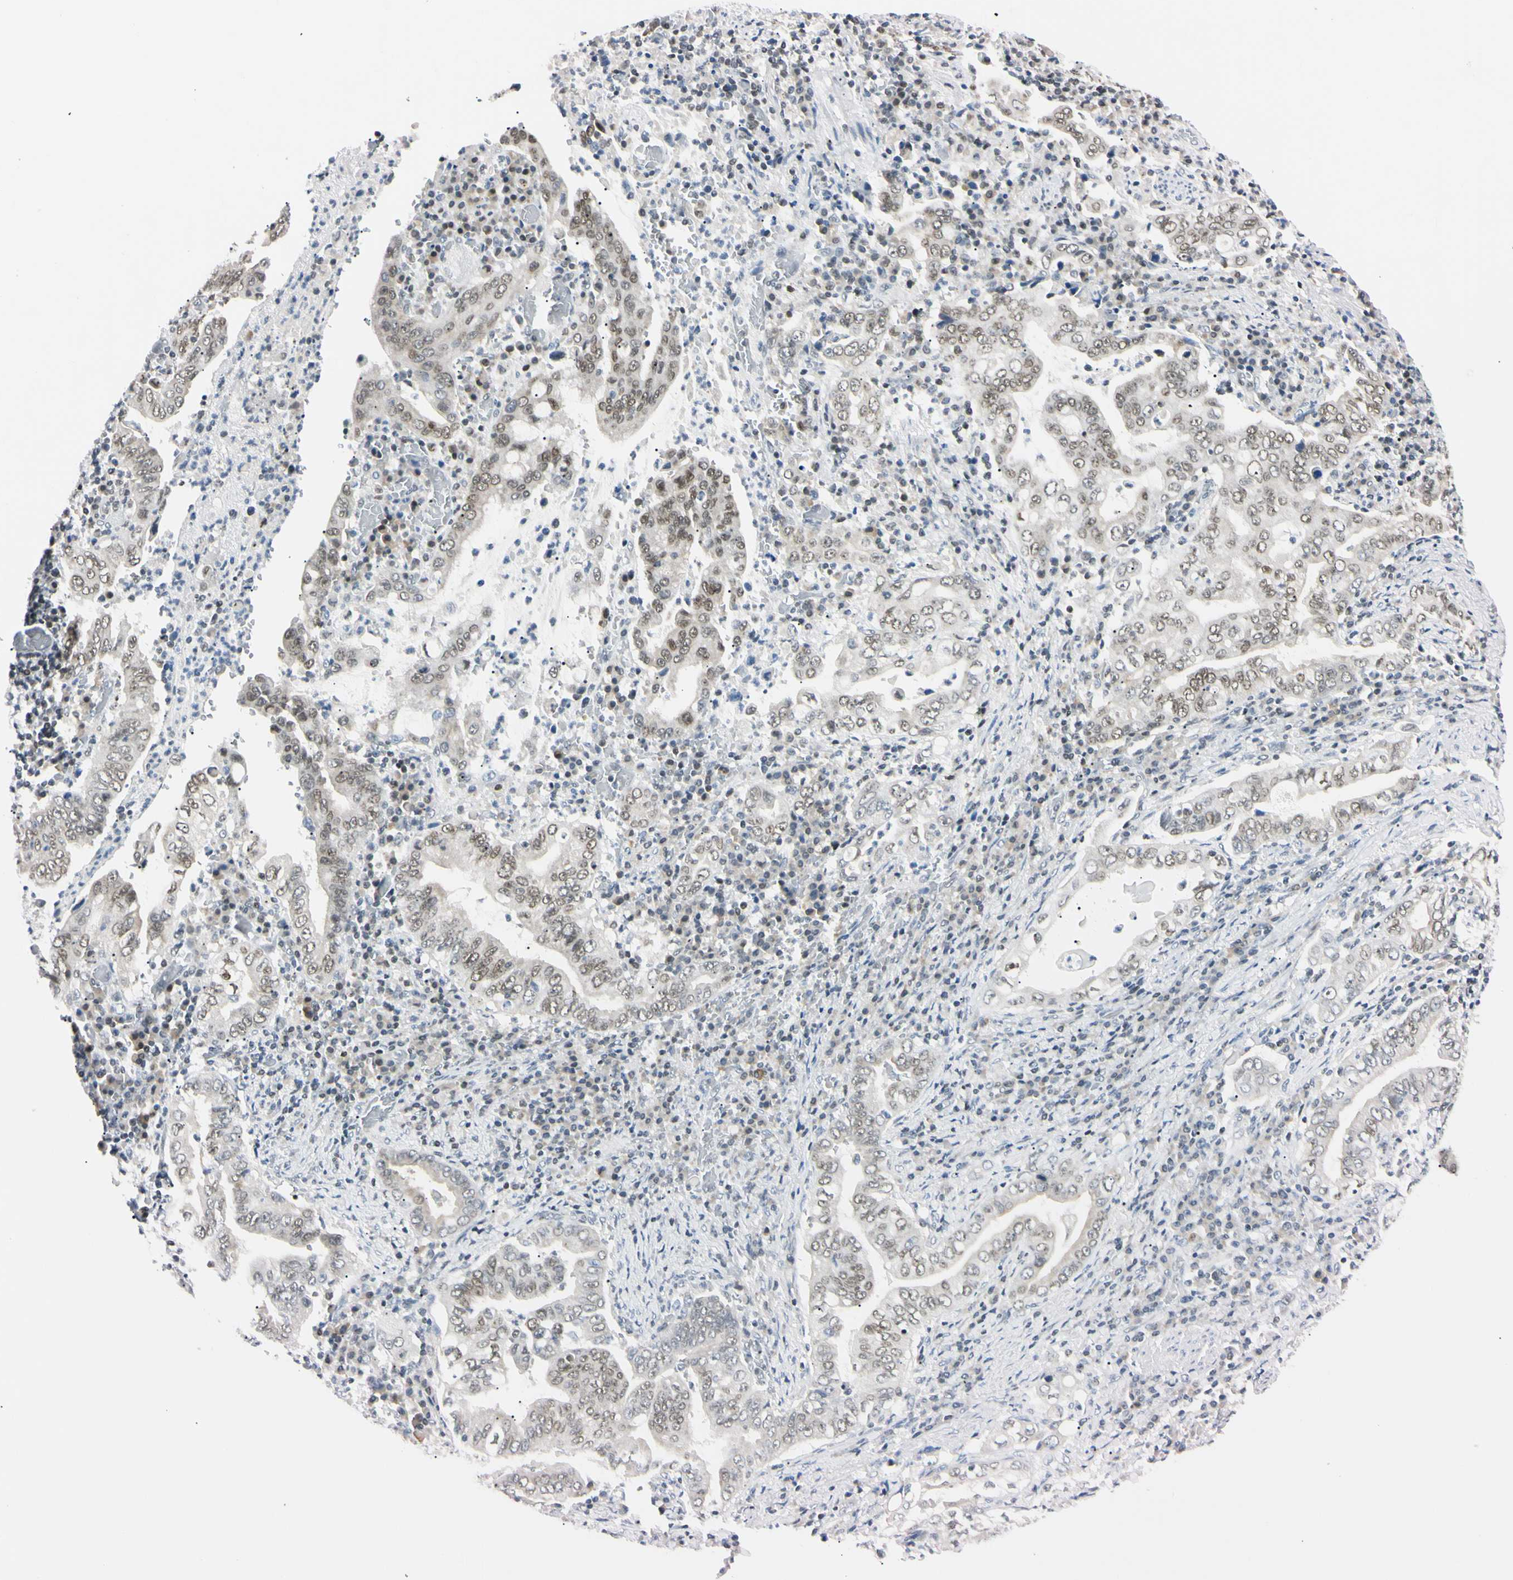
{"staining": {"intensity": "moderate", "quantity": "<25%", "location": "nuclear"}, "tissue": "stomach cancer", "cell_type": "Tumor cells", "image_type": "cancer", "snomed": [{"axis": "morphology", "description": "Normal tissue, NOS"}, {"axis": "morphology", "description": "Adenocarcinoma, NOS"}, {"axis": "topography", "description": "Esophagus"}, {"axis": "topography", "description": "Stomach, upper"}, {"axis": "topography", "description": "Peripheral nerve tissue"}], "caption": "High-power microscopy captured an immunohistochemistry photomicrograph of stomach cancer, revealing moderate nuclear positivity in approximately <25% of tumor cells. Nuclei are stained in blue.", "gene": "C1orf174", "patient": {"sex": "male", "age": 62}}